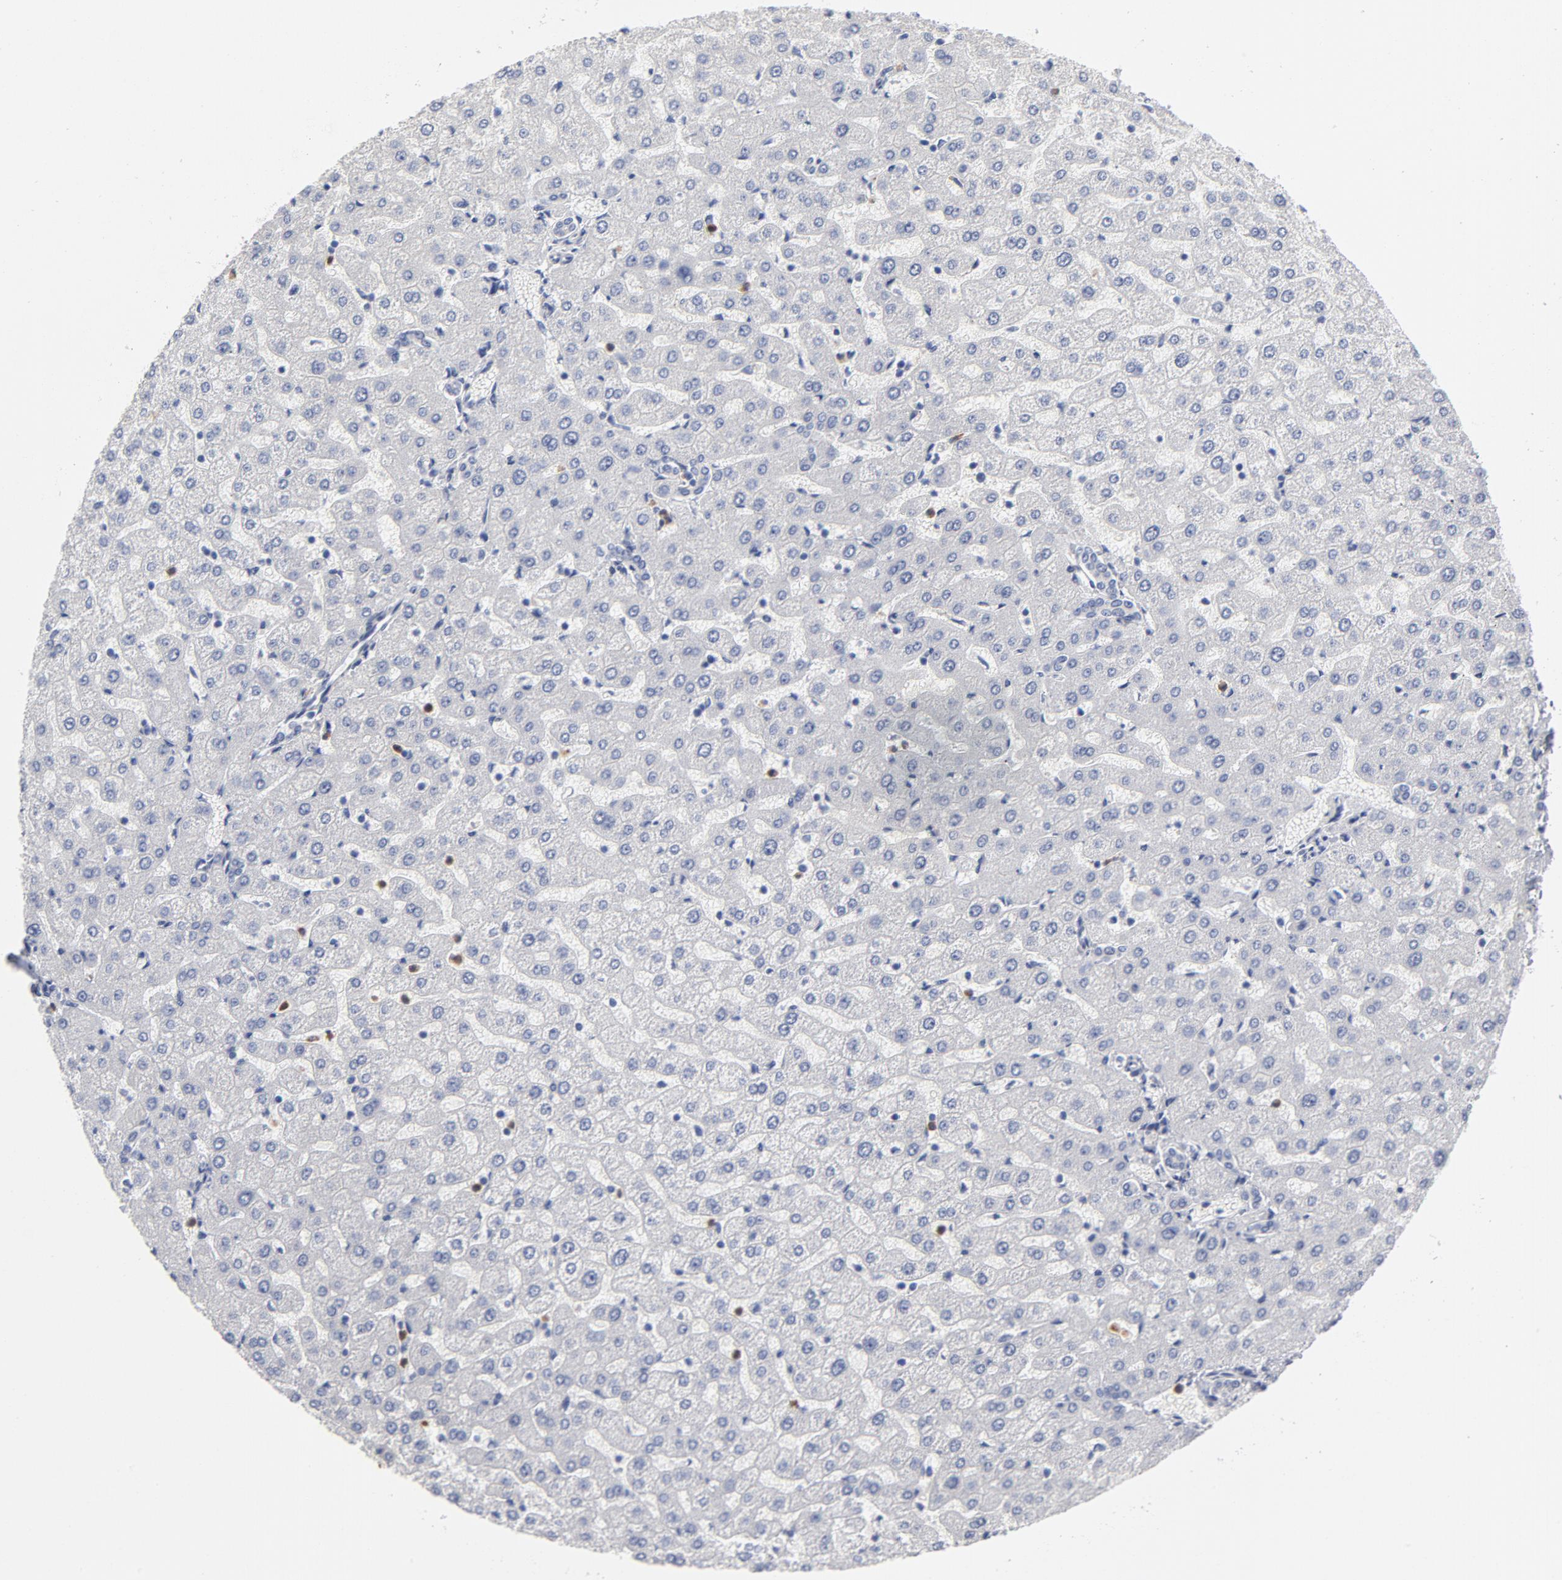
{"staining": {"intensity": "negative", "quantity": "none", "location": "none"}, "tissue": "liver", "cell_type": "Cholangiocytes", "image_type": "normal", "snomed": [{"axis": "morphology", "description": "Normal tissue, NOS"}, {"axis": "morphology", "description": "Fibrosis, NOS"}, {"axis": "topography", "description": "Liver"}], "caption": "DAB immunohistochemical staining of normal liver demonstrates no significant staining in cholangiocytes. (DAB (3,3'-diaminobenzidine) immunohistochemistry (IHC) with hematoxylin counter stain).", "gene": "ASMTL", "patient": {"sex": "female", "age": 29}}